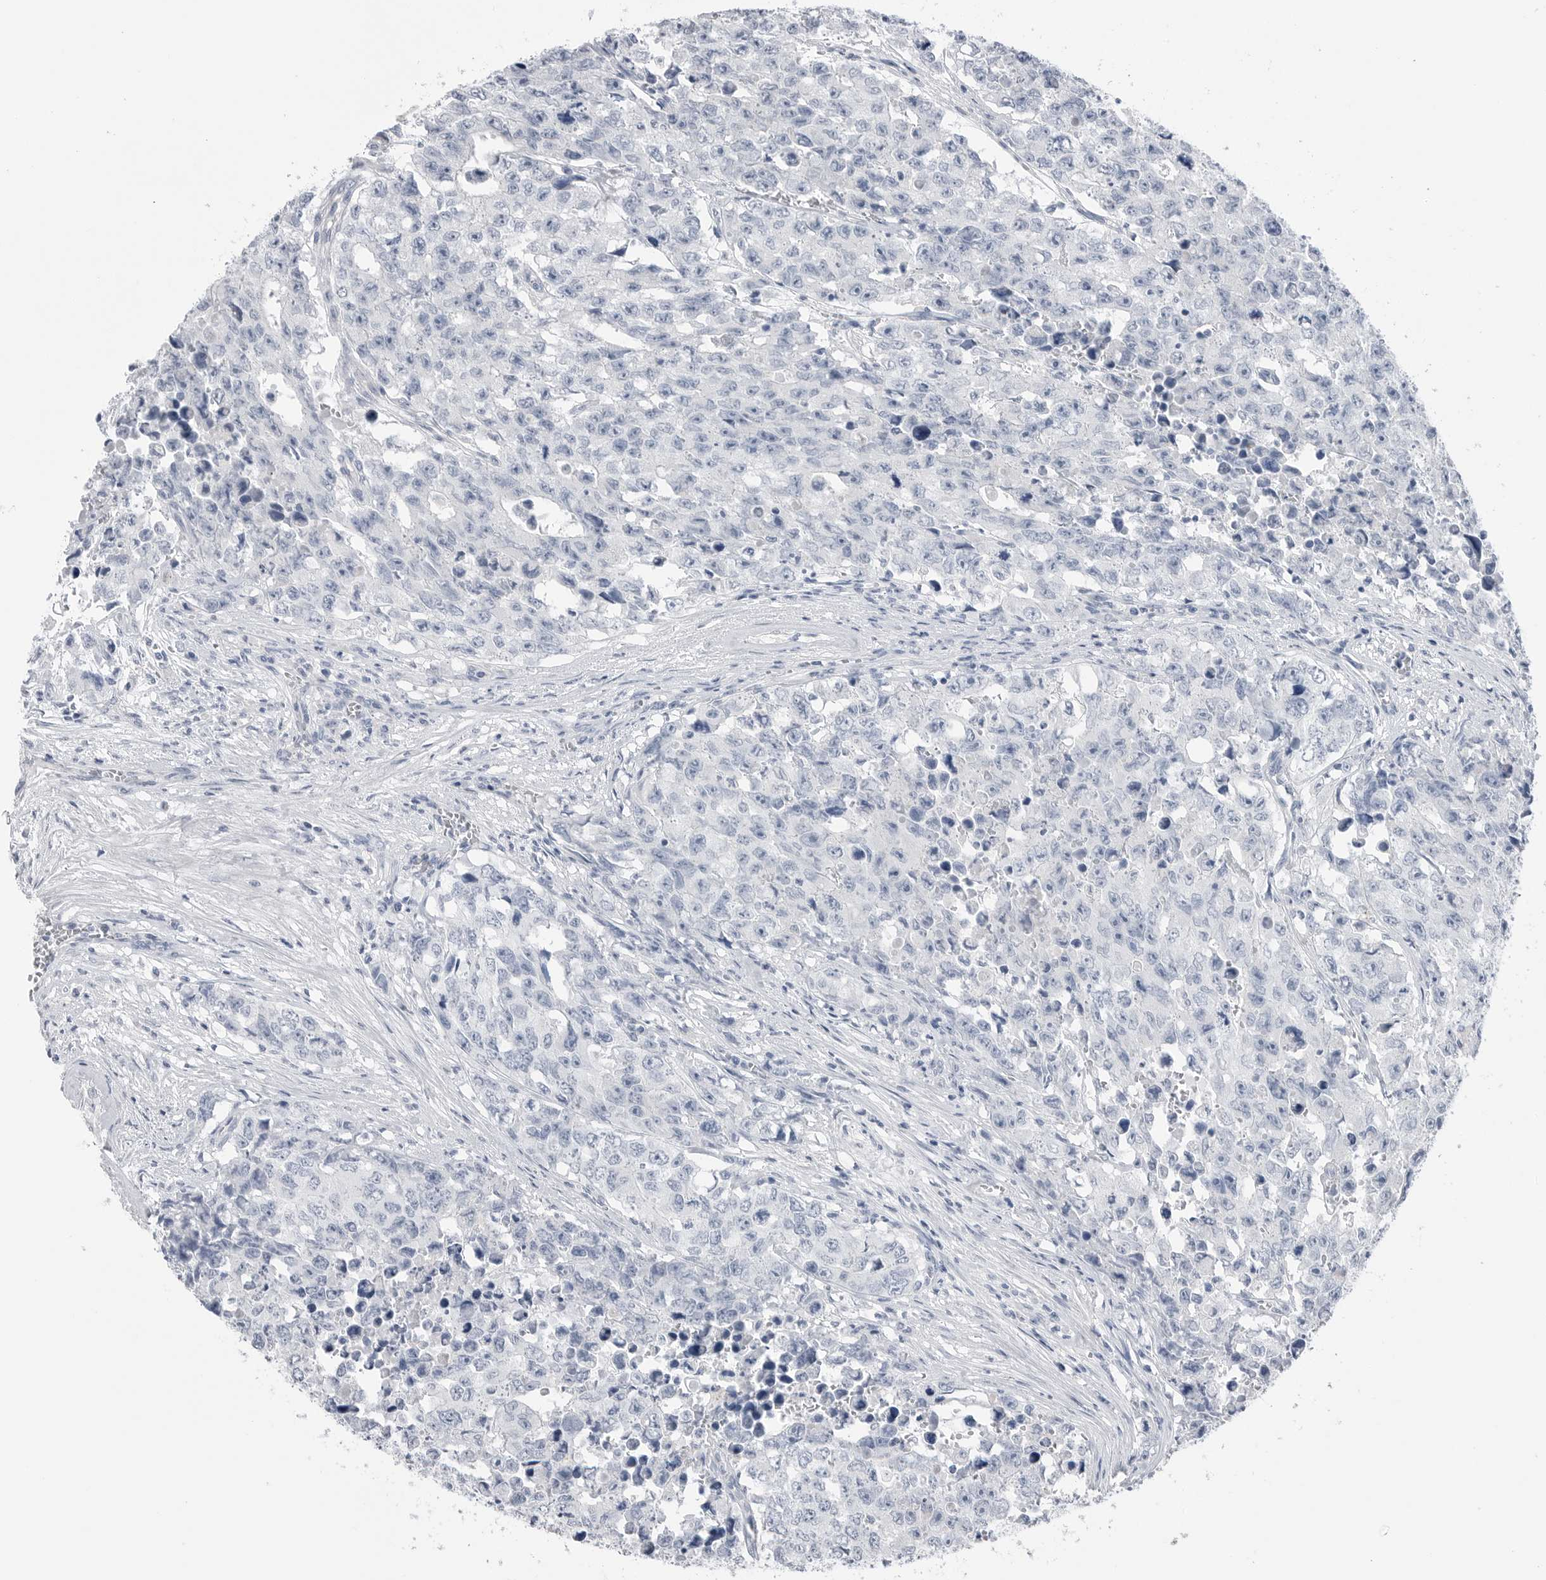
{"staining": {"intensity": "negative", "quantity": "none", "location": "none"}, "tissue": "testis cancer", "cell_type": "Tumor cells", "image_type": "cancer", "snomed": [{"axis": "morphology", "description": "Carcinoma, Embryonal, NOS"}, {"axis": "topography", "description": "Testis"}], "caption": "An immunohistochemistry photomicrograph of testis embryonal carcinoma is shown. There is no staining in tumor cells of testis embryonal carcinoma.", "gene": "ABHD12", "patient": {"sex": "male", "age": 28}}